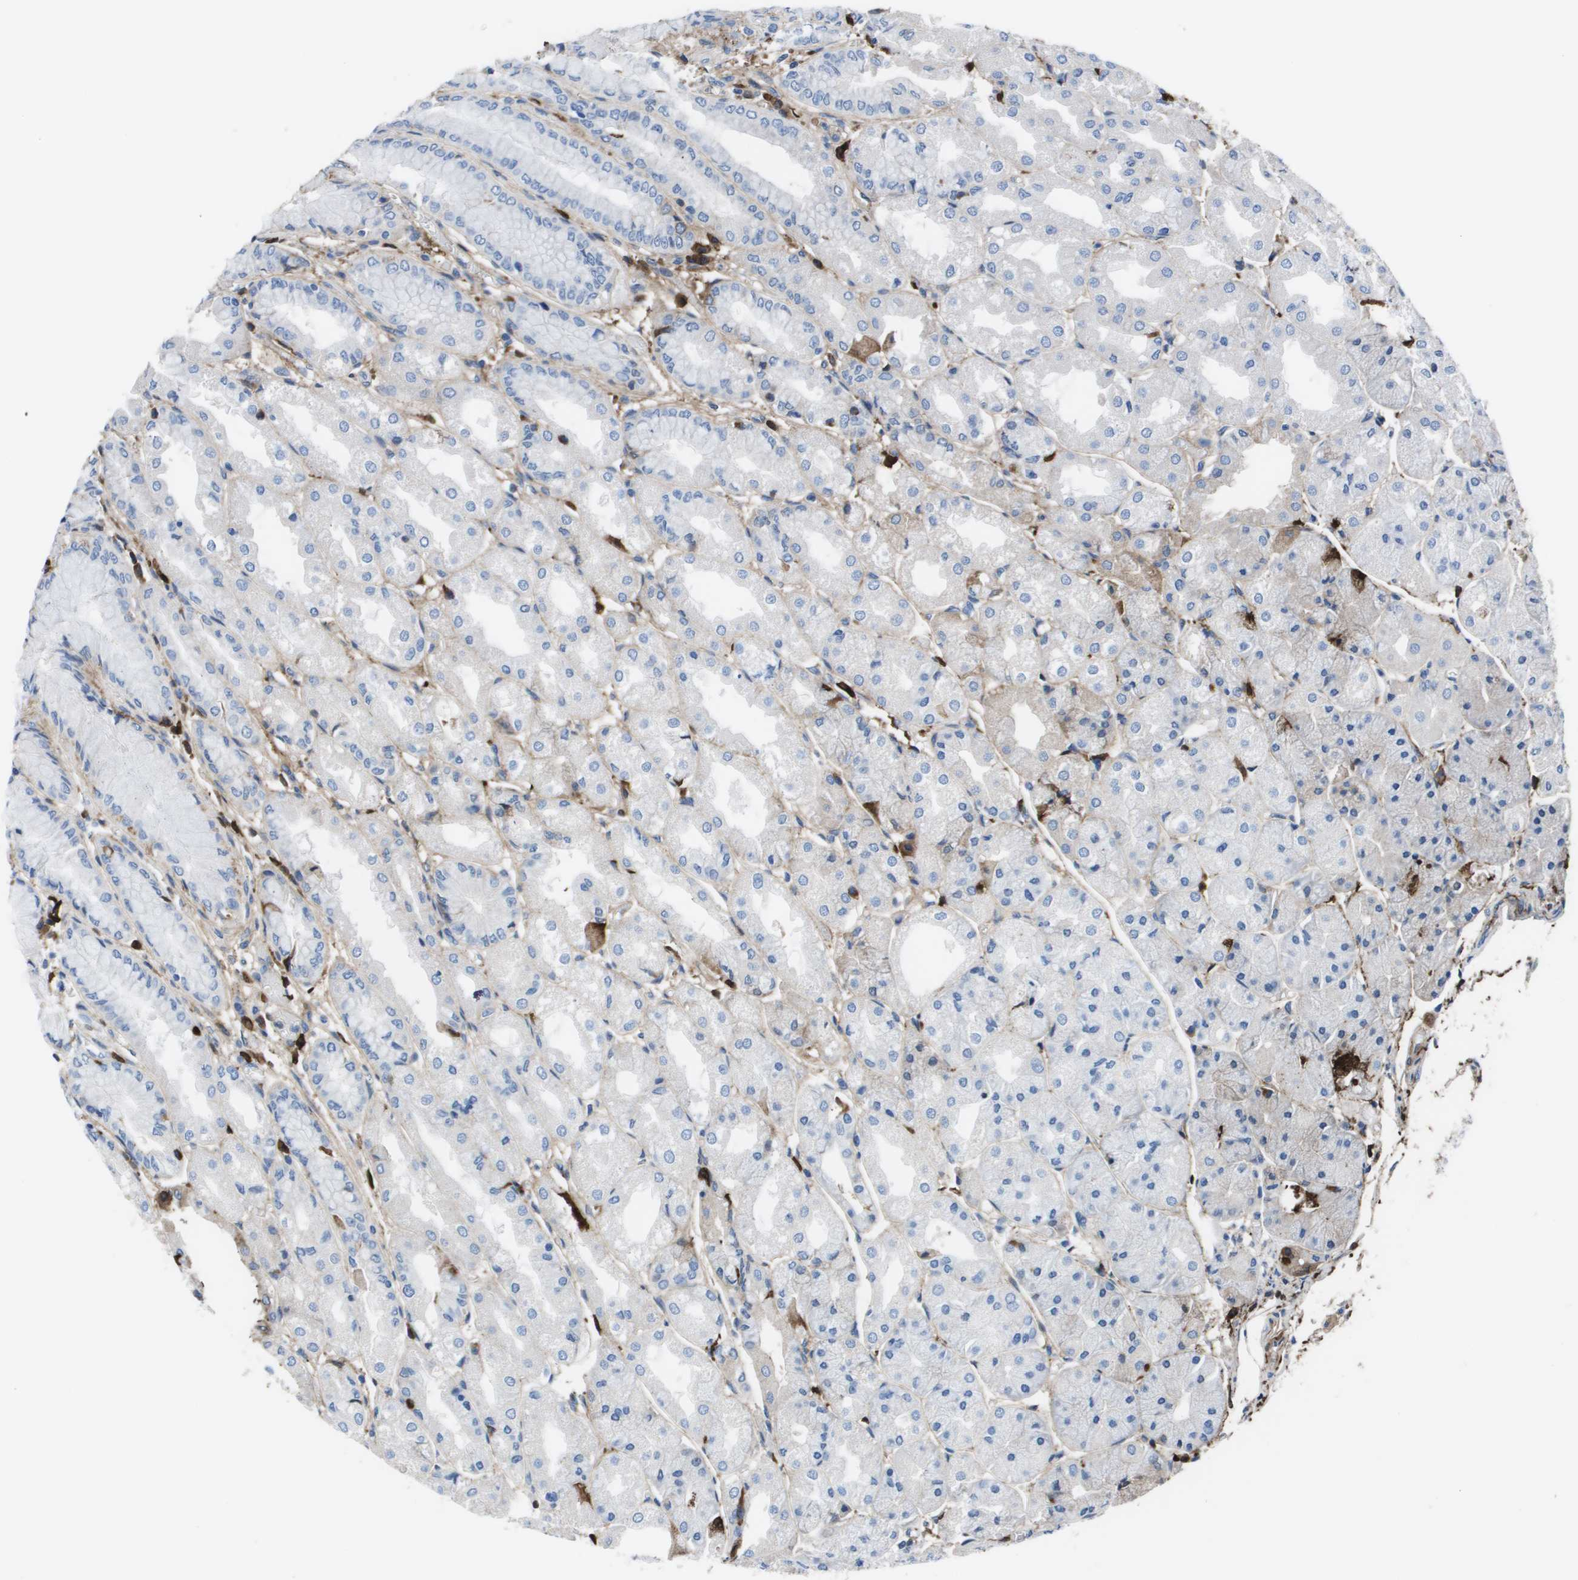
{"staining": {"intensity": "moderate", "quantity": "<25%", "location": "cytoplasmic/membranous"}, "tissue": "stomach", "cell_type": "Glandular cells", "image_type": "normal", "snomed": [{"axis": "morphology", "description": "Normal tissue, NOS"}, {"axis": "topography", "description": "Stomach, upper"}], "caption": "Stomach was stained to show a protein in brown. There is low levels of moderate cytoplasmic/membranous positivity in approximately <25% of glandular cells. The protein of interest is shown in brown color, while the nuclei are stained blue.", "gene": "VTN", "patient": {"sex": "male", "age": 72}}